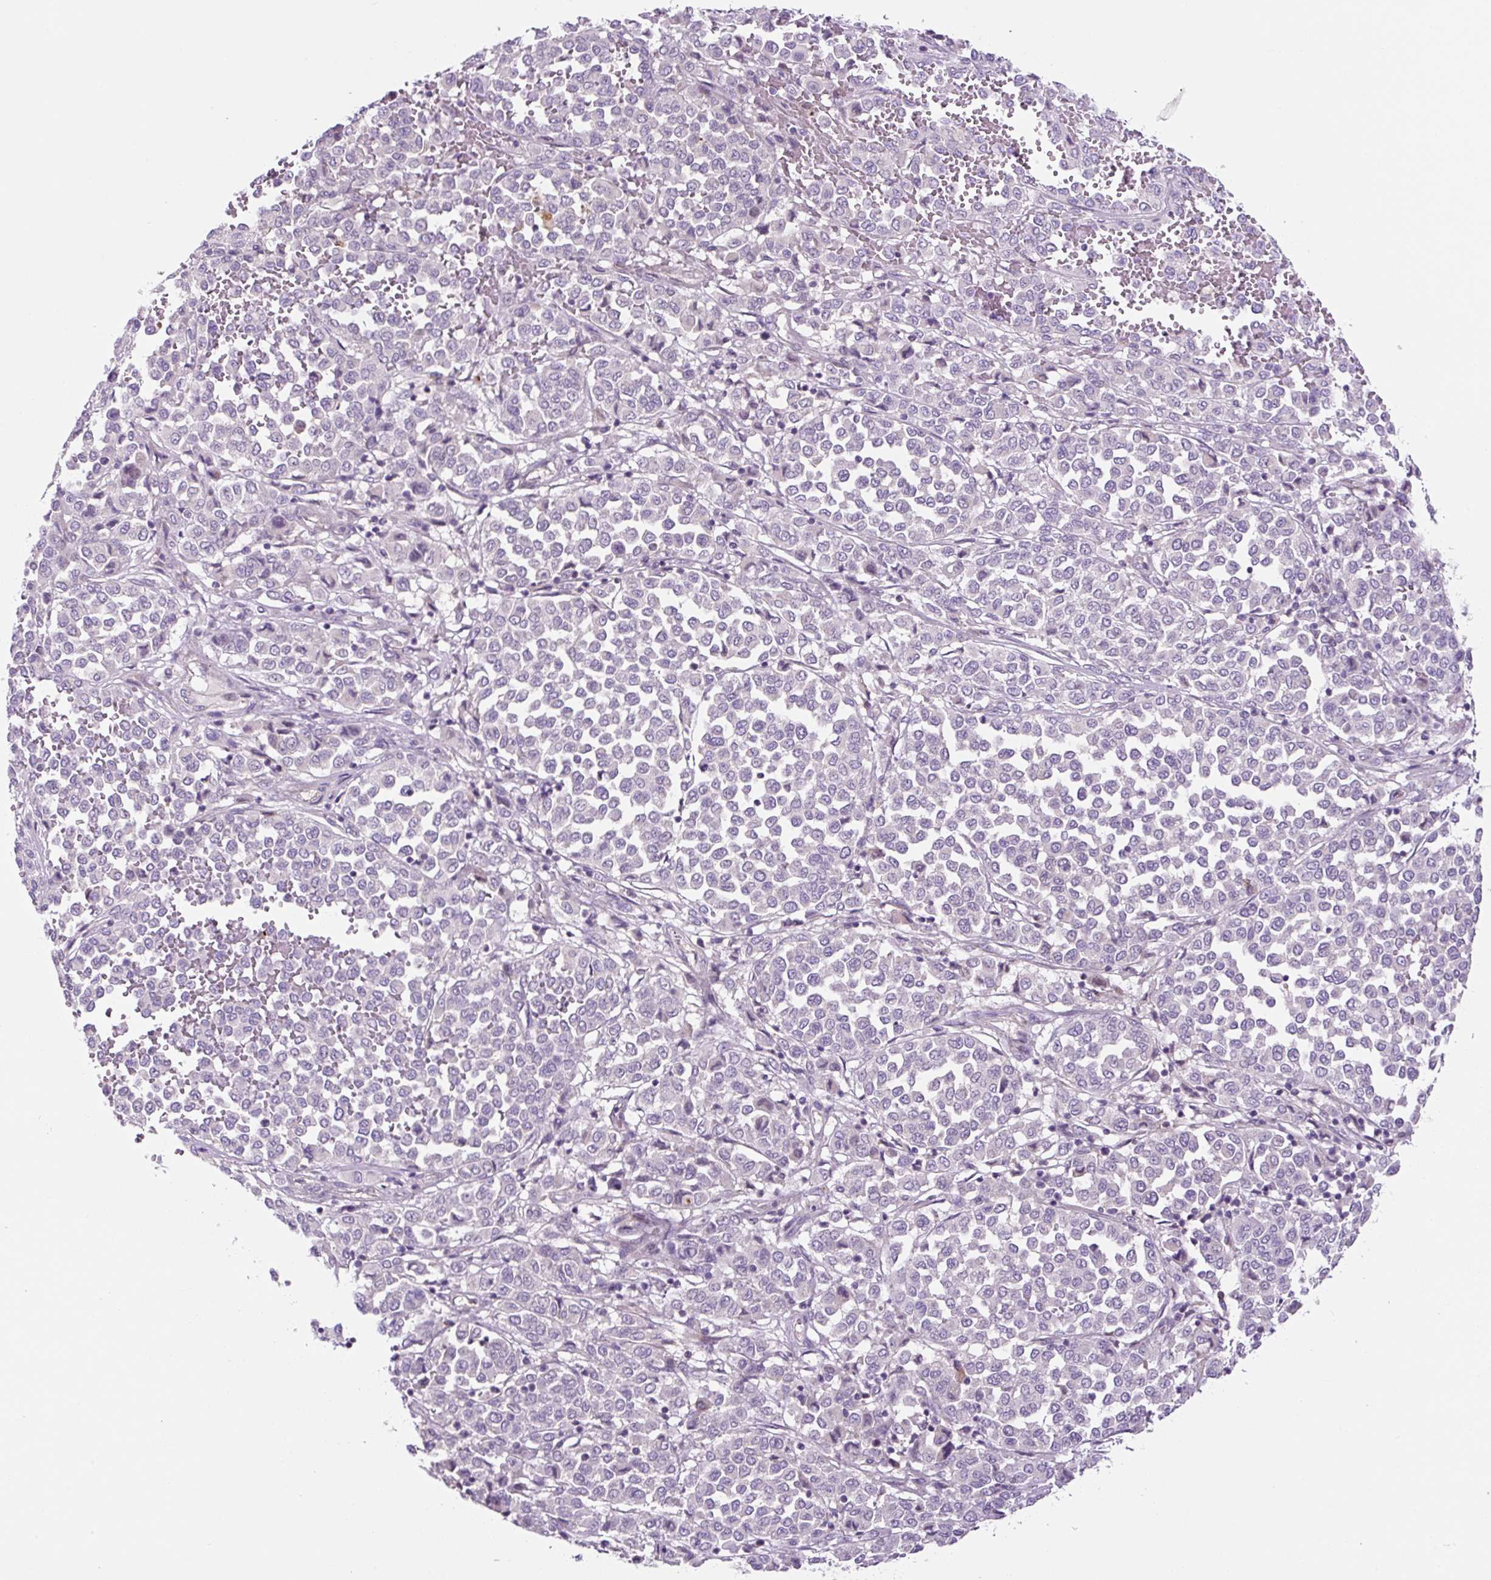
{"staining": {"intensity": "negative", "quantity": "none", "location": "none"}, "tissue": "melanoma", "cell_type": "Tumor cells", "image_type": "cancer", "snomed": [{"axis": "morphology", "description": "Malignant melanoma, Metastatic site"}, {"axis": "topography", "description": "Pancreas"}], "caption": "Immunohistochemistry histopathology image of human melanoma stained for a protein (brown), which shows no expression in tumor cells.", "gene": "OGDHL", "patient": {"sex": "female", "age": 30}}